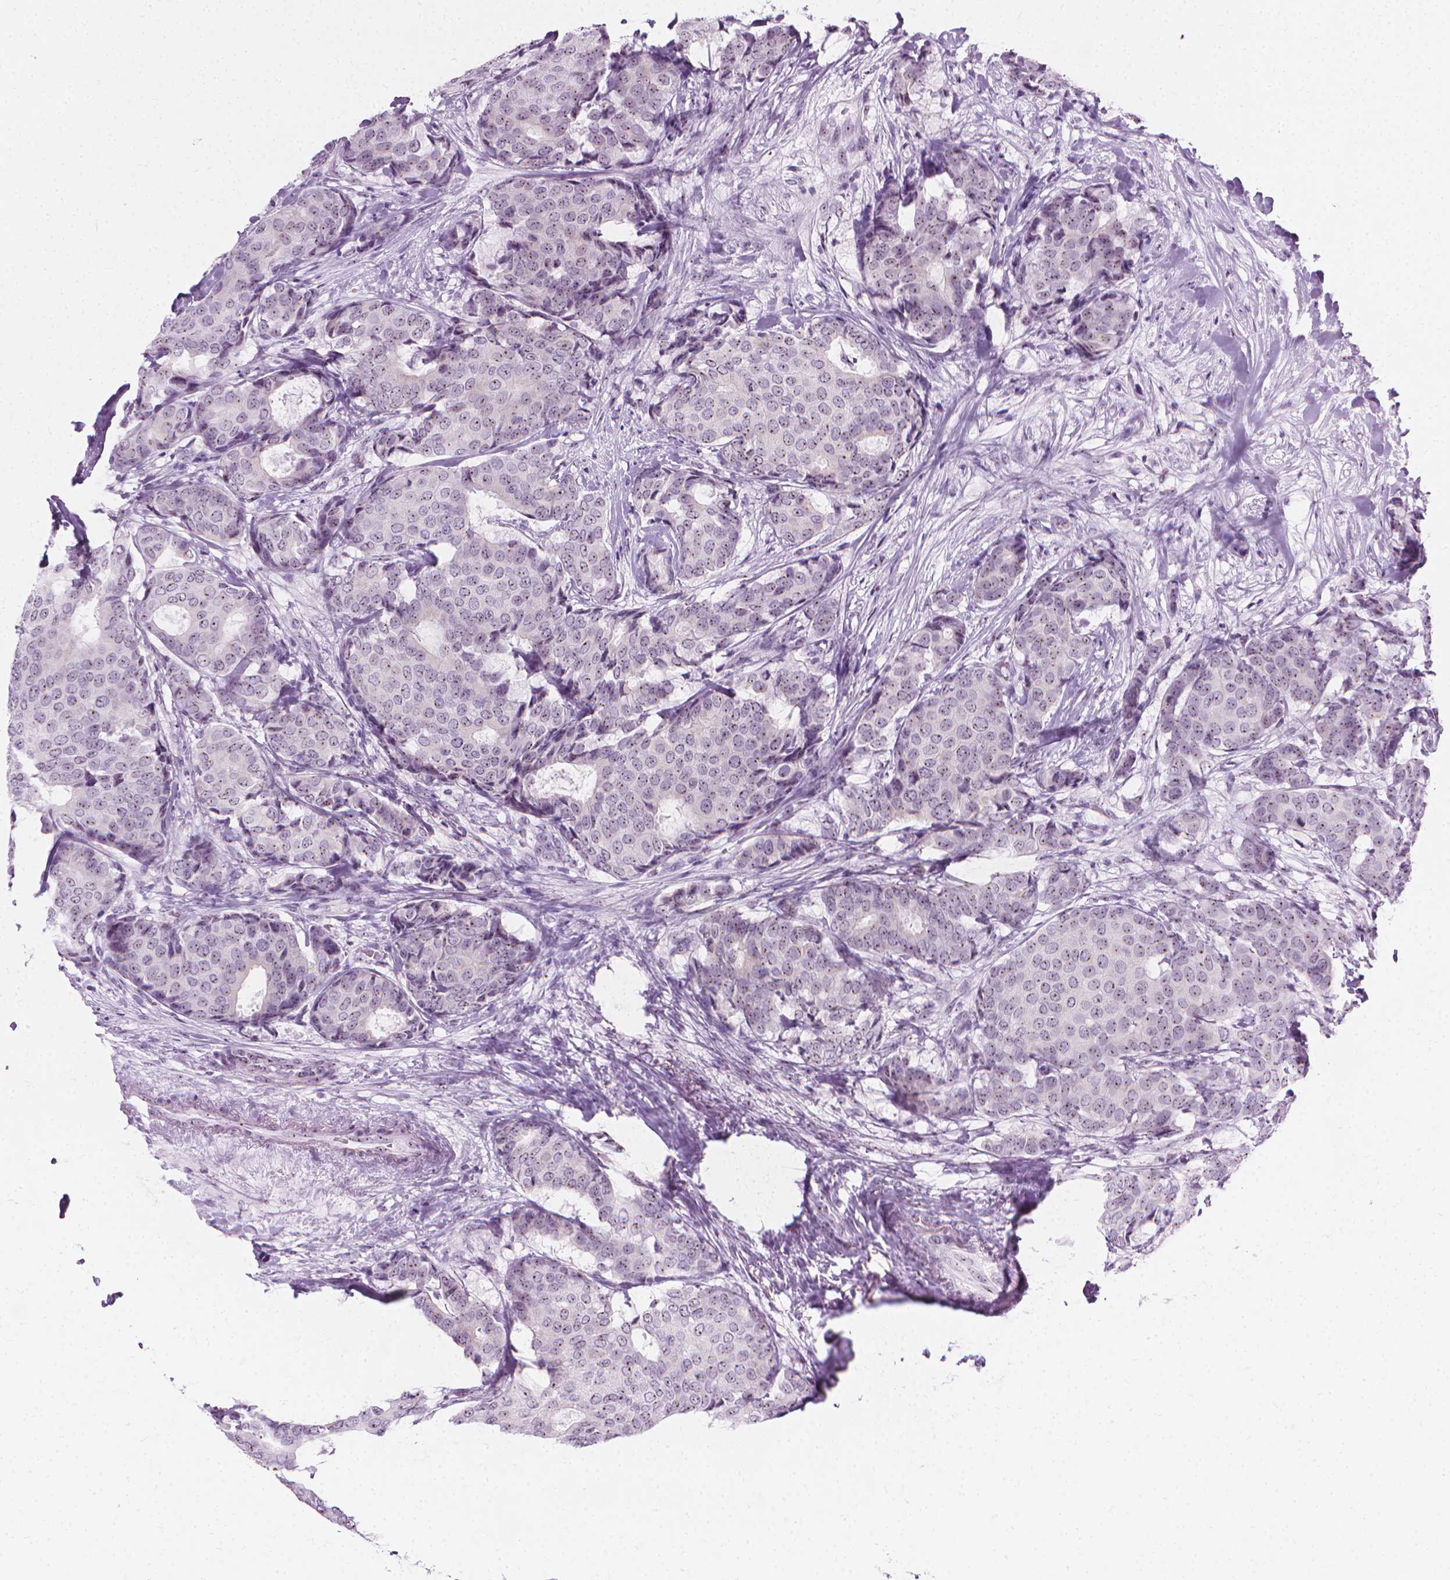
{"staining": {"intensity": "weak", "quantity": "25%-75%", "location": "nuclear"}, "tissue": "breast cancer", "cell_type": "Tumor cells", "image_type": "cancer", "snomed": [{"axis": "morphology", "description": "Duct carcinoma"}, {"axis": "topography", "description": "Breast"}], "caption": "Protein expression analysis of breast invasive ductal carcinoma shows weak nuclear positivity in about 25%-75% of tumor cells.", "gene": "NOL7", "patient": {"sex": "female", "age": 75}}